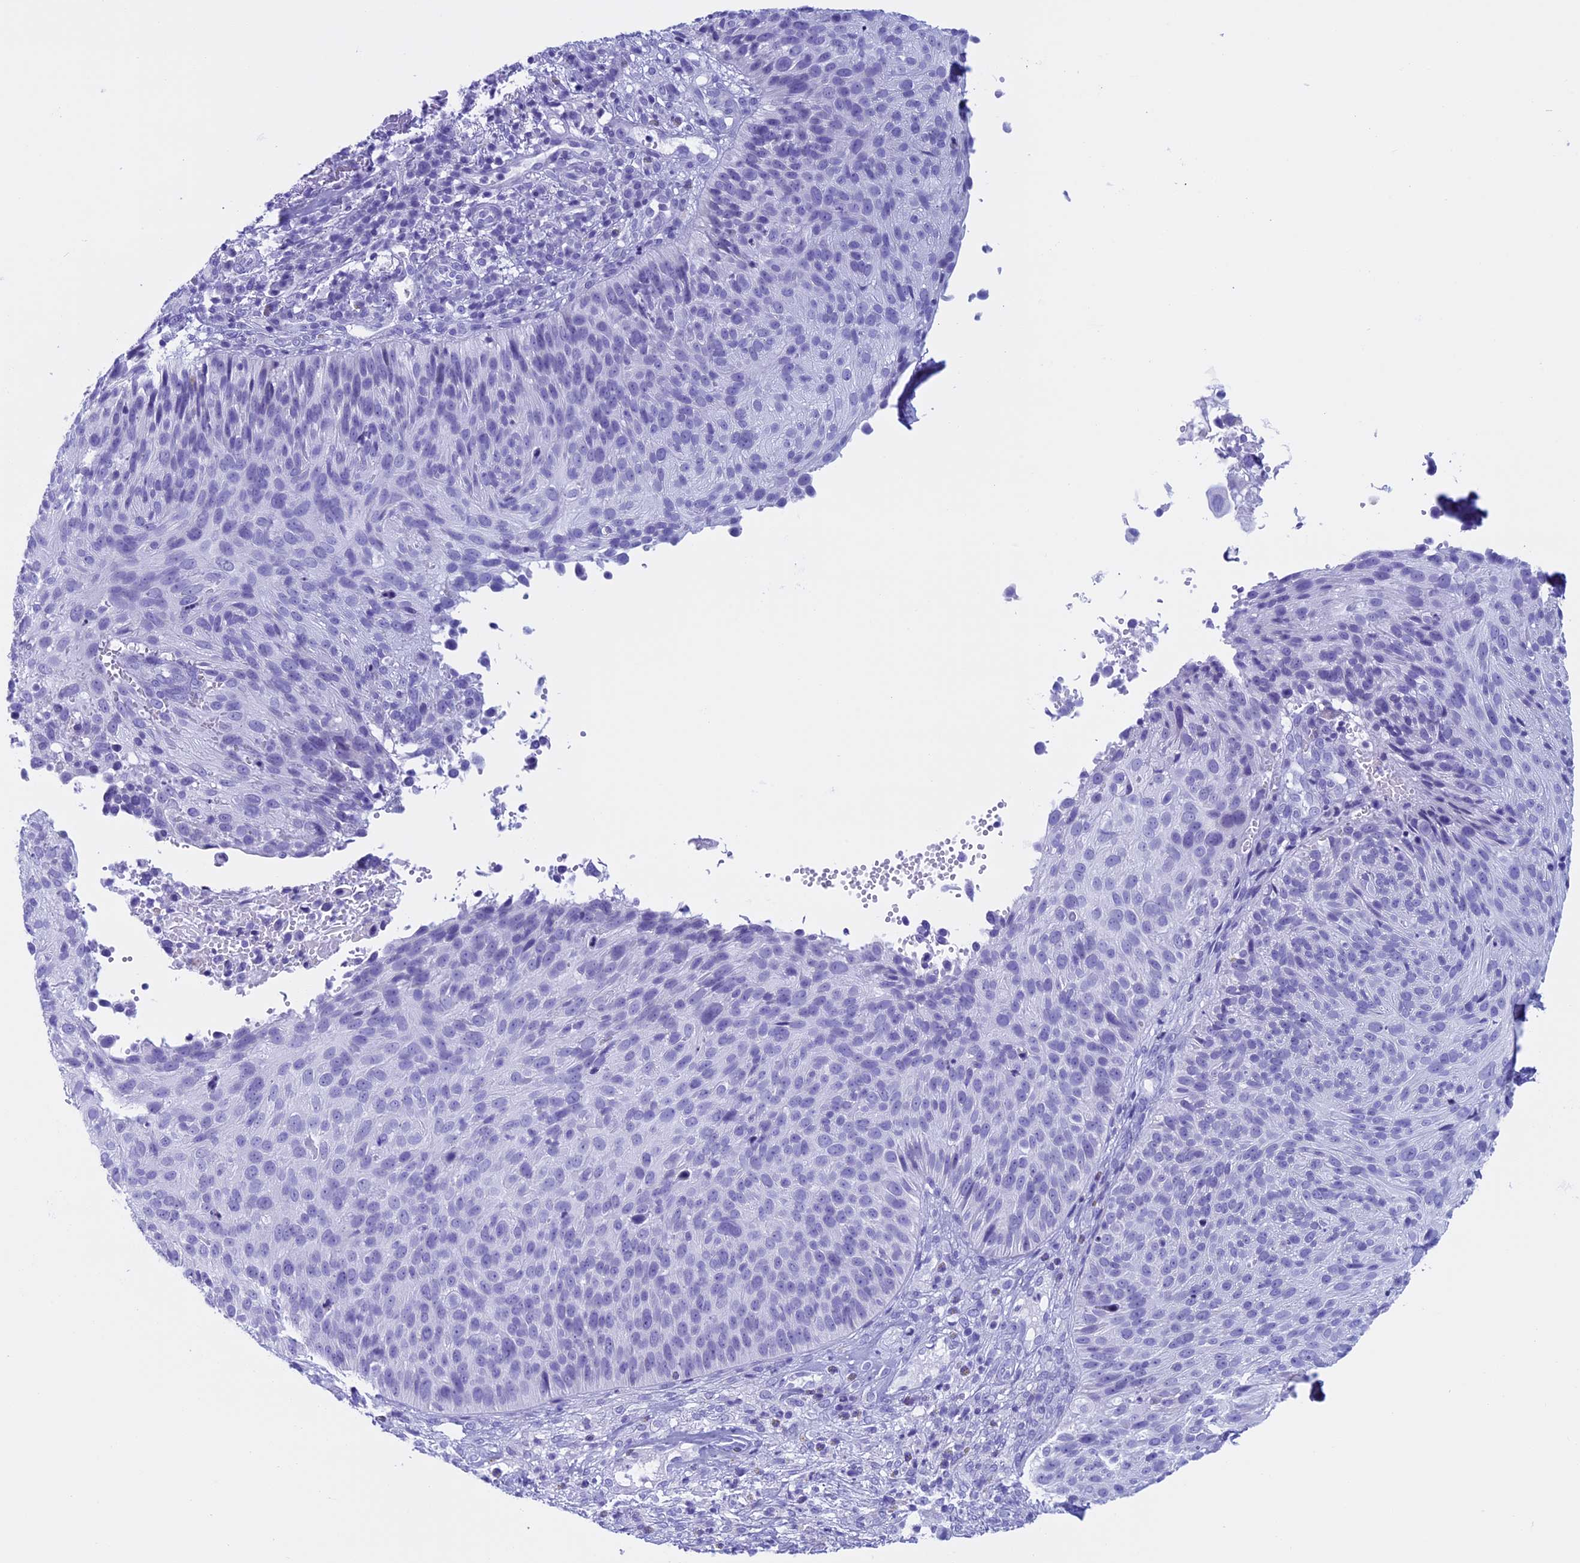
{"staining": {"intensity": "negative", "quantity": "none", "location": "none"}, "tissue": "cervical cancer", "cell_type": "Tumor cells", "image_type": "cancer", "snomed": [{"axis": "morphology", "description": "Squamous cell carcinoma, NOS"}, {"axis": "topography", "description": "Cervix"}], "caption": "Histopathology image shows no protein positivity in tumor cells of squamous cell carcinoma (cervical) tissue.", "gene": "FAM169A", "patient": {"sex": "female", "age": 74}}